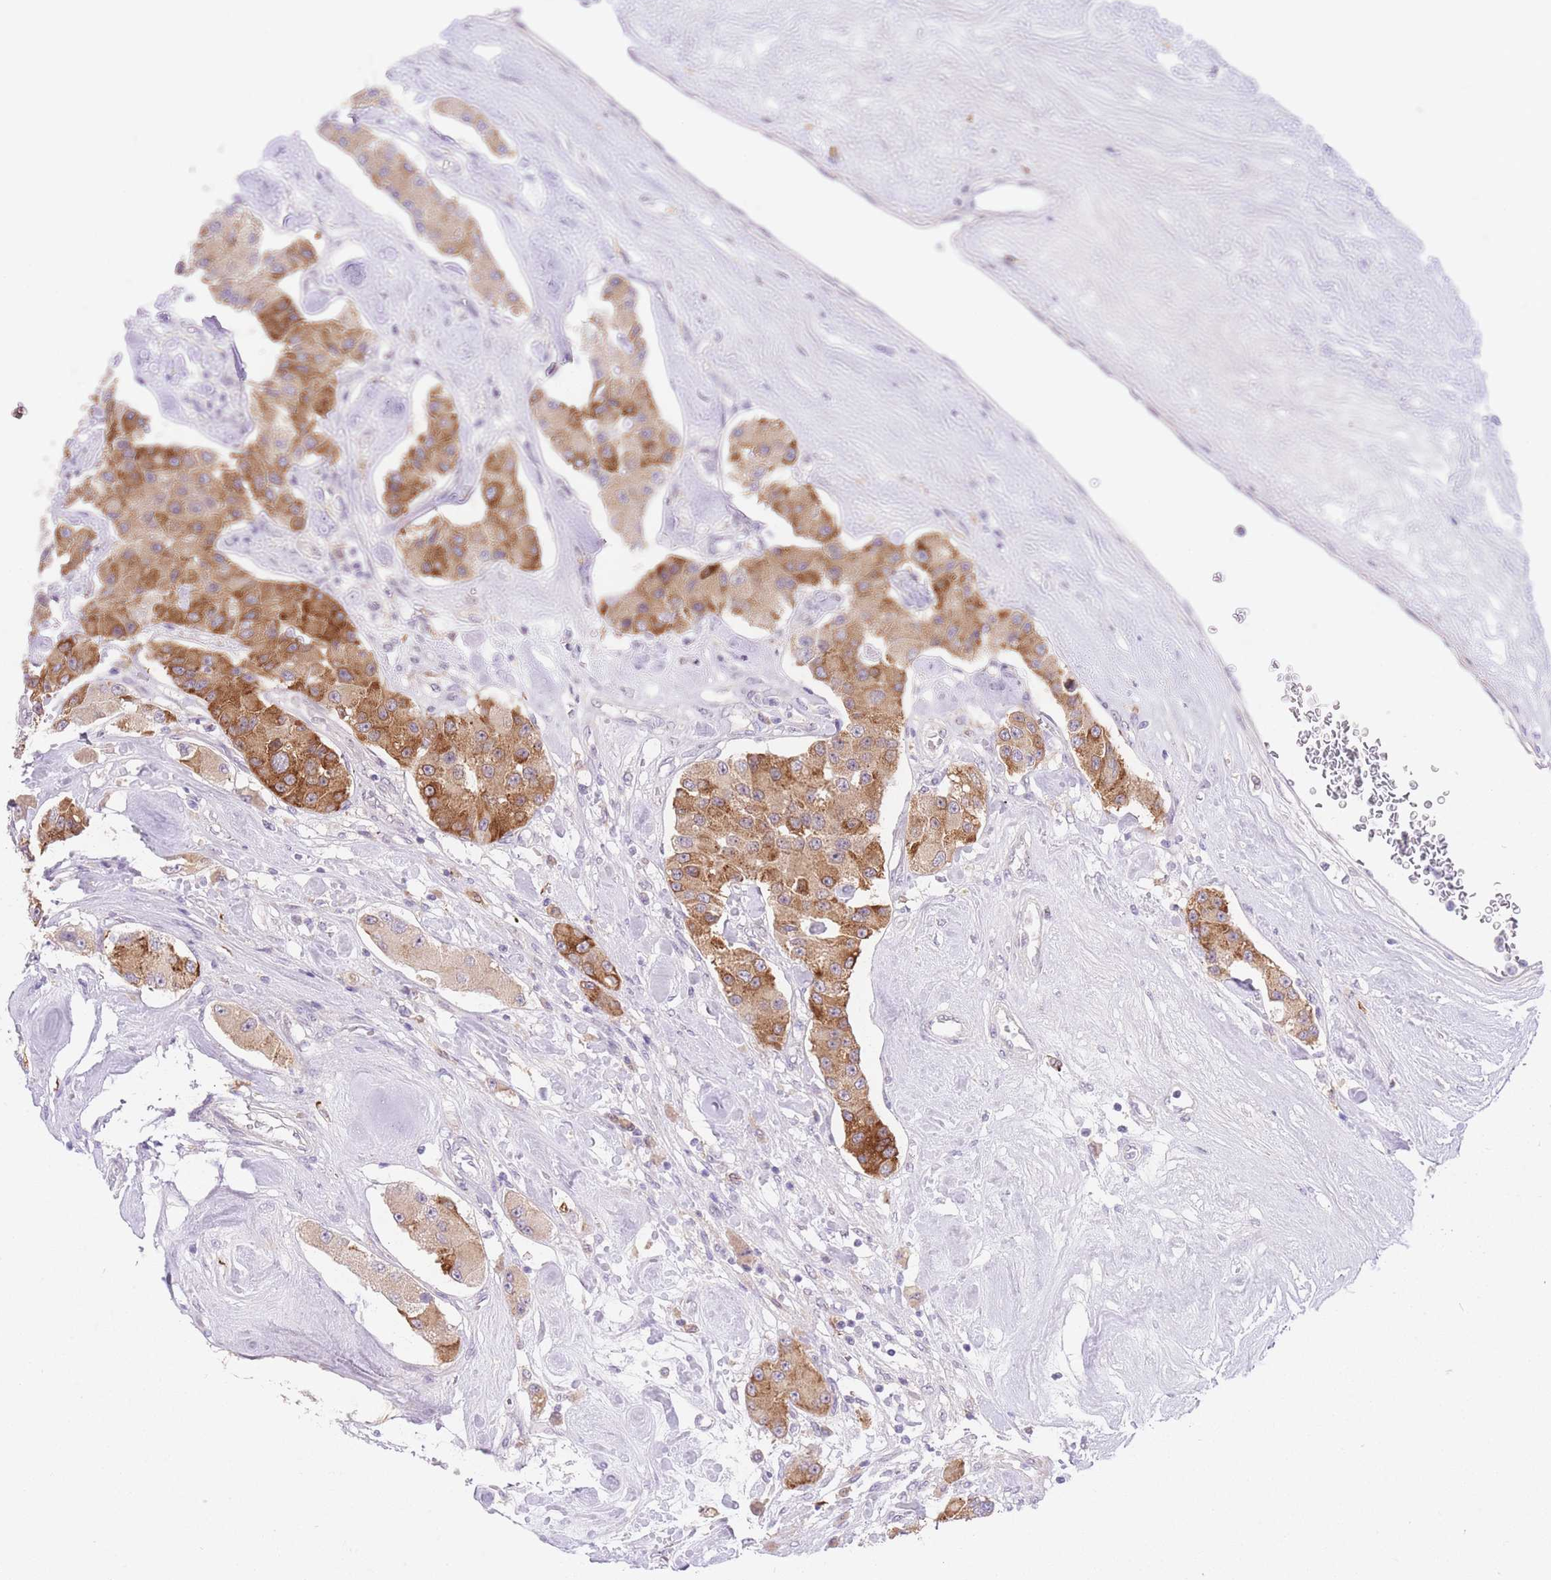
{"staining": {"intensity": "moderate", "quantity": ">75%", "location": "cytoplasmic/membranous"}, "tissue": "carcinoid", "cell_type": "Tumor cells", "image_type": "cancer", "snomed": [{"axis": "morphology", "description": "Carcinoid, malignant, NOS"}, {"axis": "topography", "description": "Pancreas"}], "caption": "Malignant carcinoid stained with IHC reveals moderate cytoplasmic/membranous staining in about >75% of tumor cells.", "gene": "SLC25A33", "patient": {"sex": "male", "age": 41}}